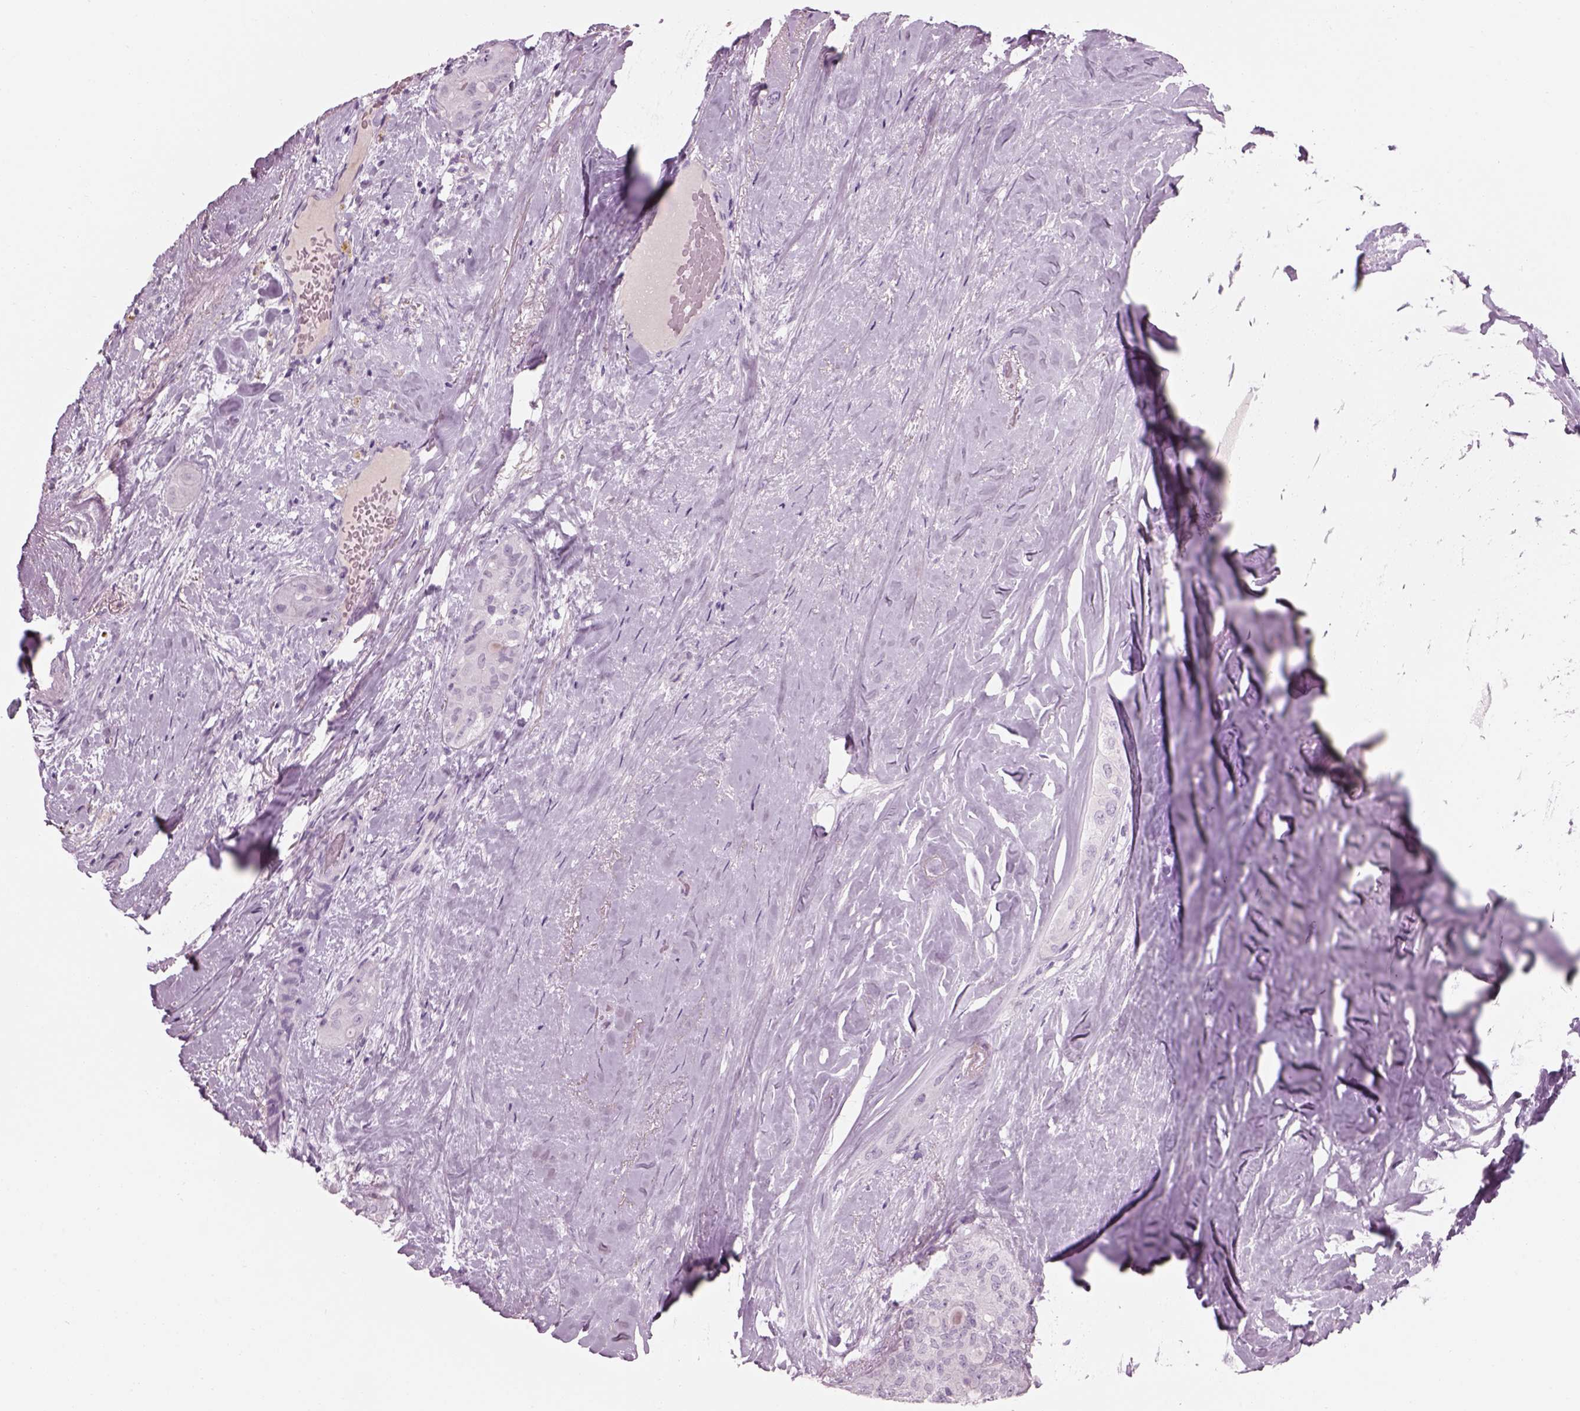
{"staining": {"intensity": "negative", "quantity": "none", "location": "none"}, "tissue": "thyroid cancer", "cell_type": "Tumor cells", "image_type": "cancer", "snomed": [{"axis": "morphology", "description": "Follicular adenoma carcinoma, NOS"}, {"axis": "topography", "description": "Thyroid gland"}], "caption": "There is no significant positivity in tumor cells of thyroid cancer (follicular adenoma carcinoma). (IHC, brightfield microscopy, high magnification).", "gene": "GAS2L2", "patient": {"sex": "male", "age": 75}}